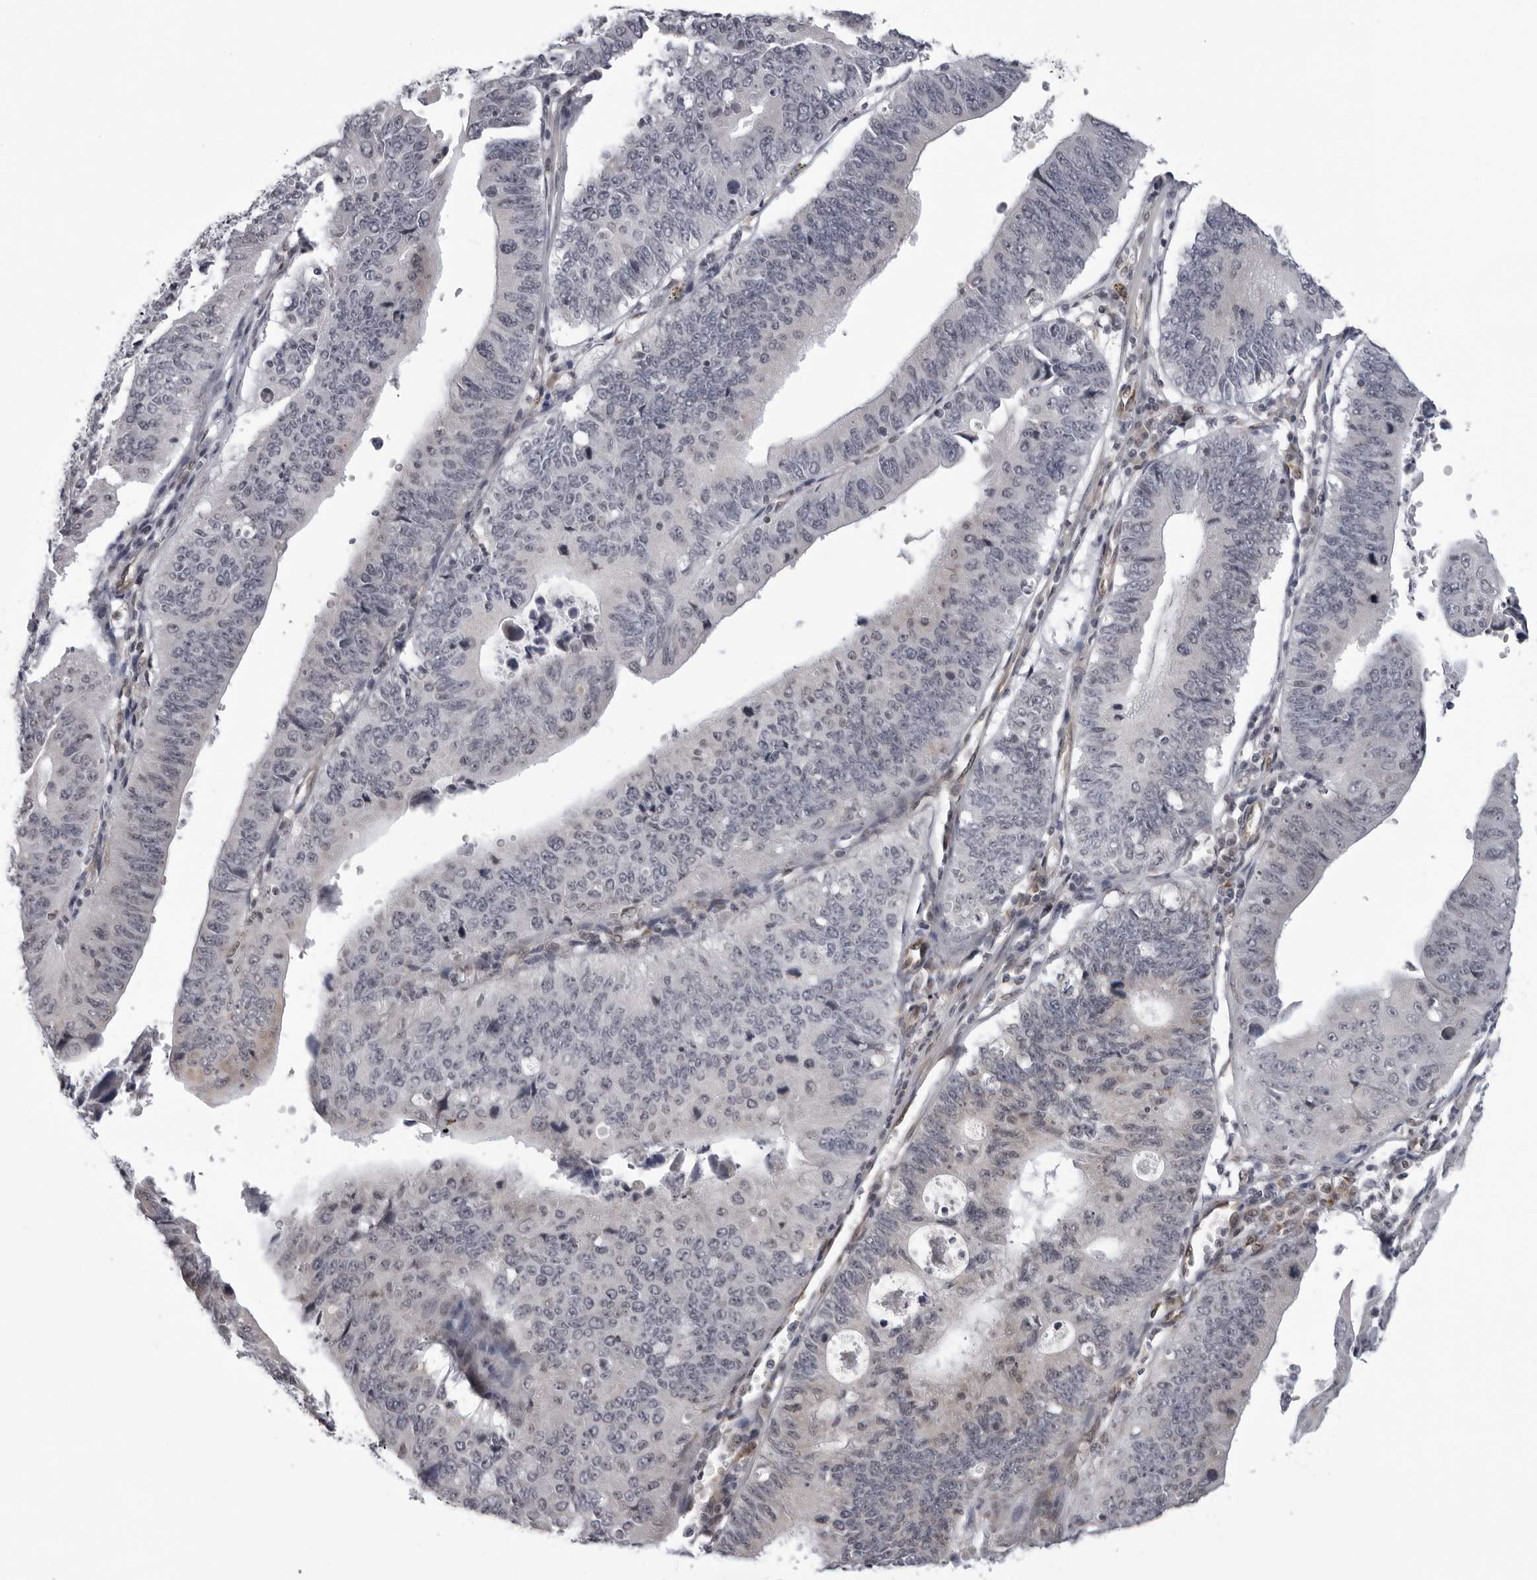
{"staining": {"intensity": "negative", "quantity": "none", "location": "none"}, "tissue": "stomach cancer", "cell_type": "Tumor cells", "image_type": "cancer", "snomed": [{"axis": "morphology", "description": "Adenocarcinoma, NOS"}, {"axis": "topography", "description": "Stomach"}], "caption": "The immunohistochemistry (IHC) micrograph has no significant positivity in tumor cells of stomach cancer (adenocarcinoma) tissue.", "gene": "MAPK12", "patient": {"sex": "male", "age": 59}}